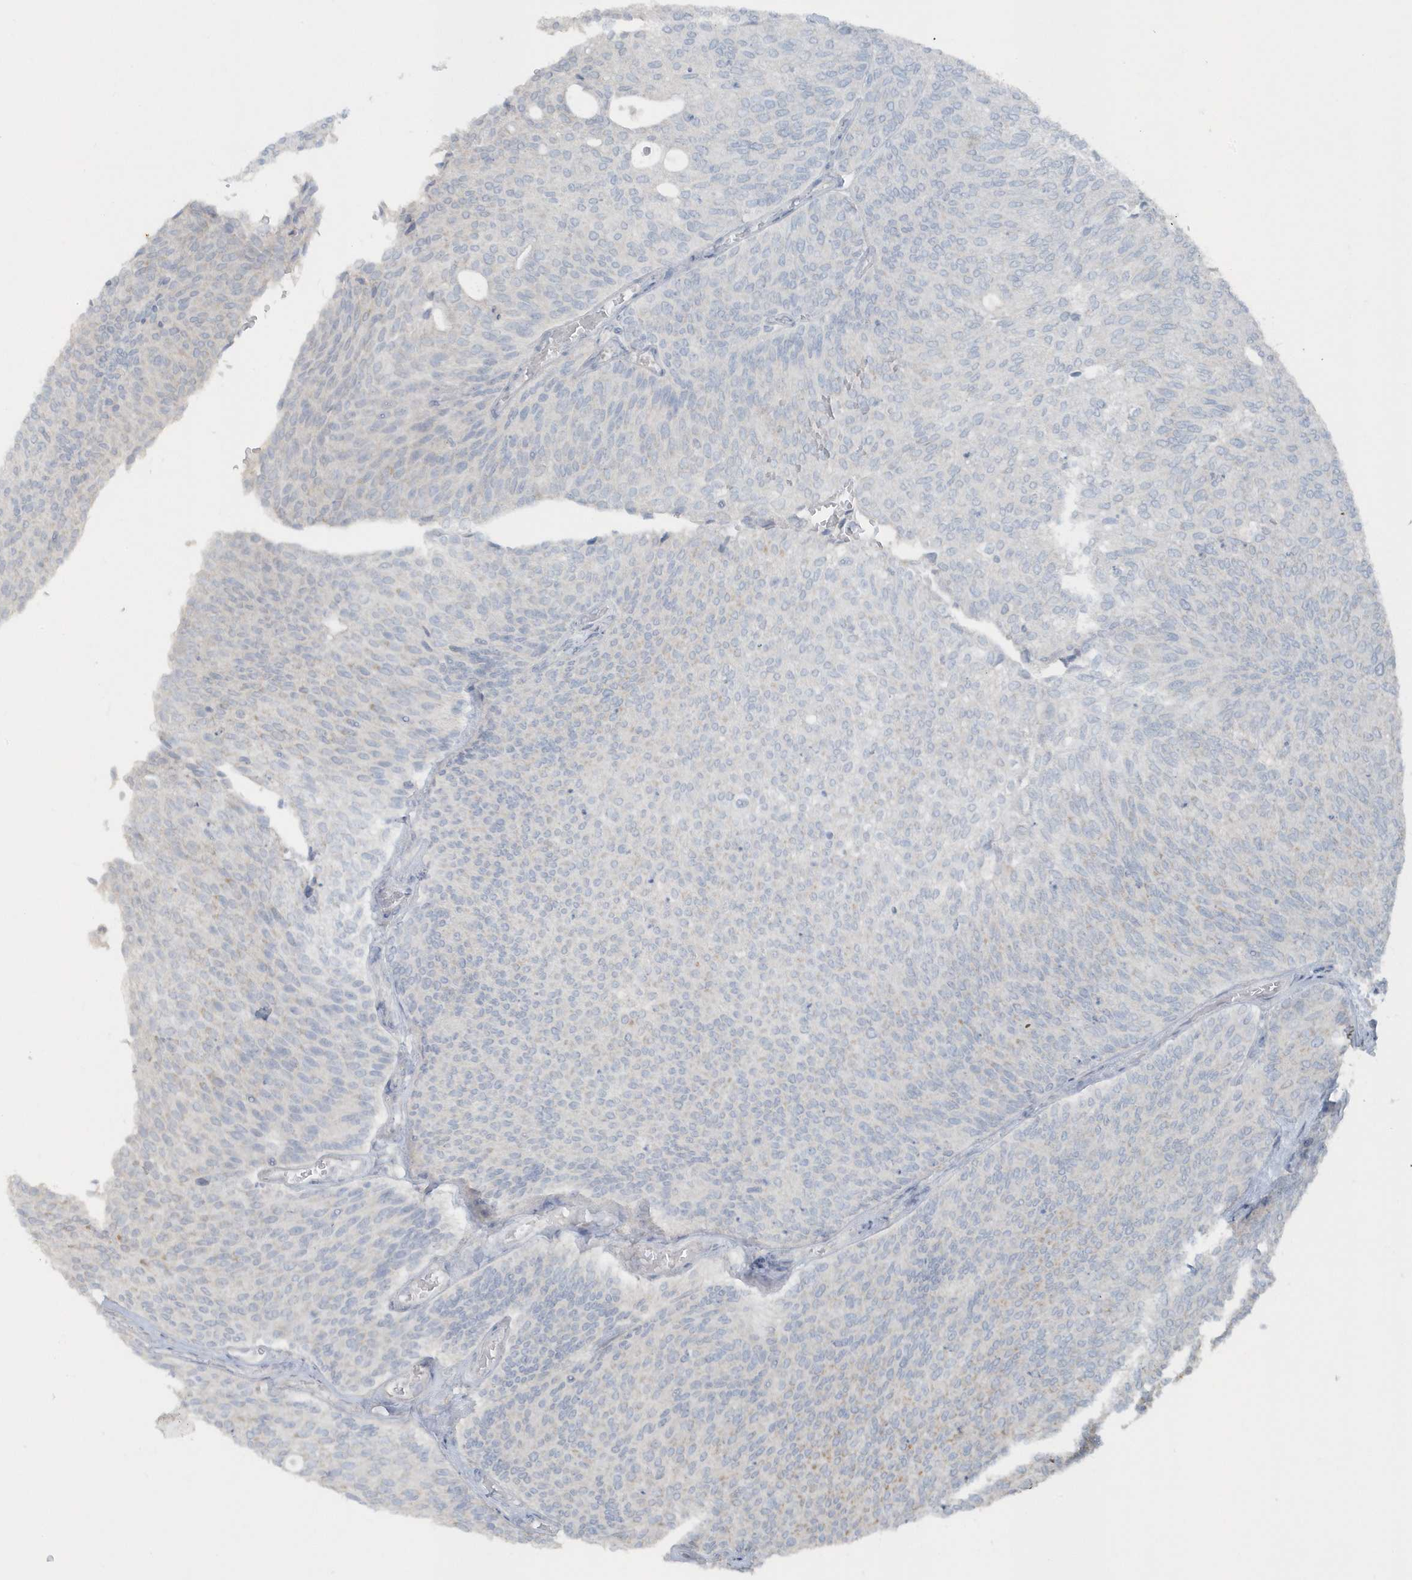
{"staining": {"intensity": "negative", "quantity": "none", "location": "none"}, "tissue": "urothelial cancer", "cell_type": "Tumor cells", "image_type": "cancer", "snomed": [{"axis": "morphology", "description": "Urothelial carcinoma, Low grade"}, {"axis": "topography", "description": "Urinary bladder"}], "caption": "The image shows no significant positivity in tumor cells of low-grade urothelial carcinoma.", "gene": "ACTC1", "patient": {"sex": "female", "age": 79}}